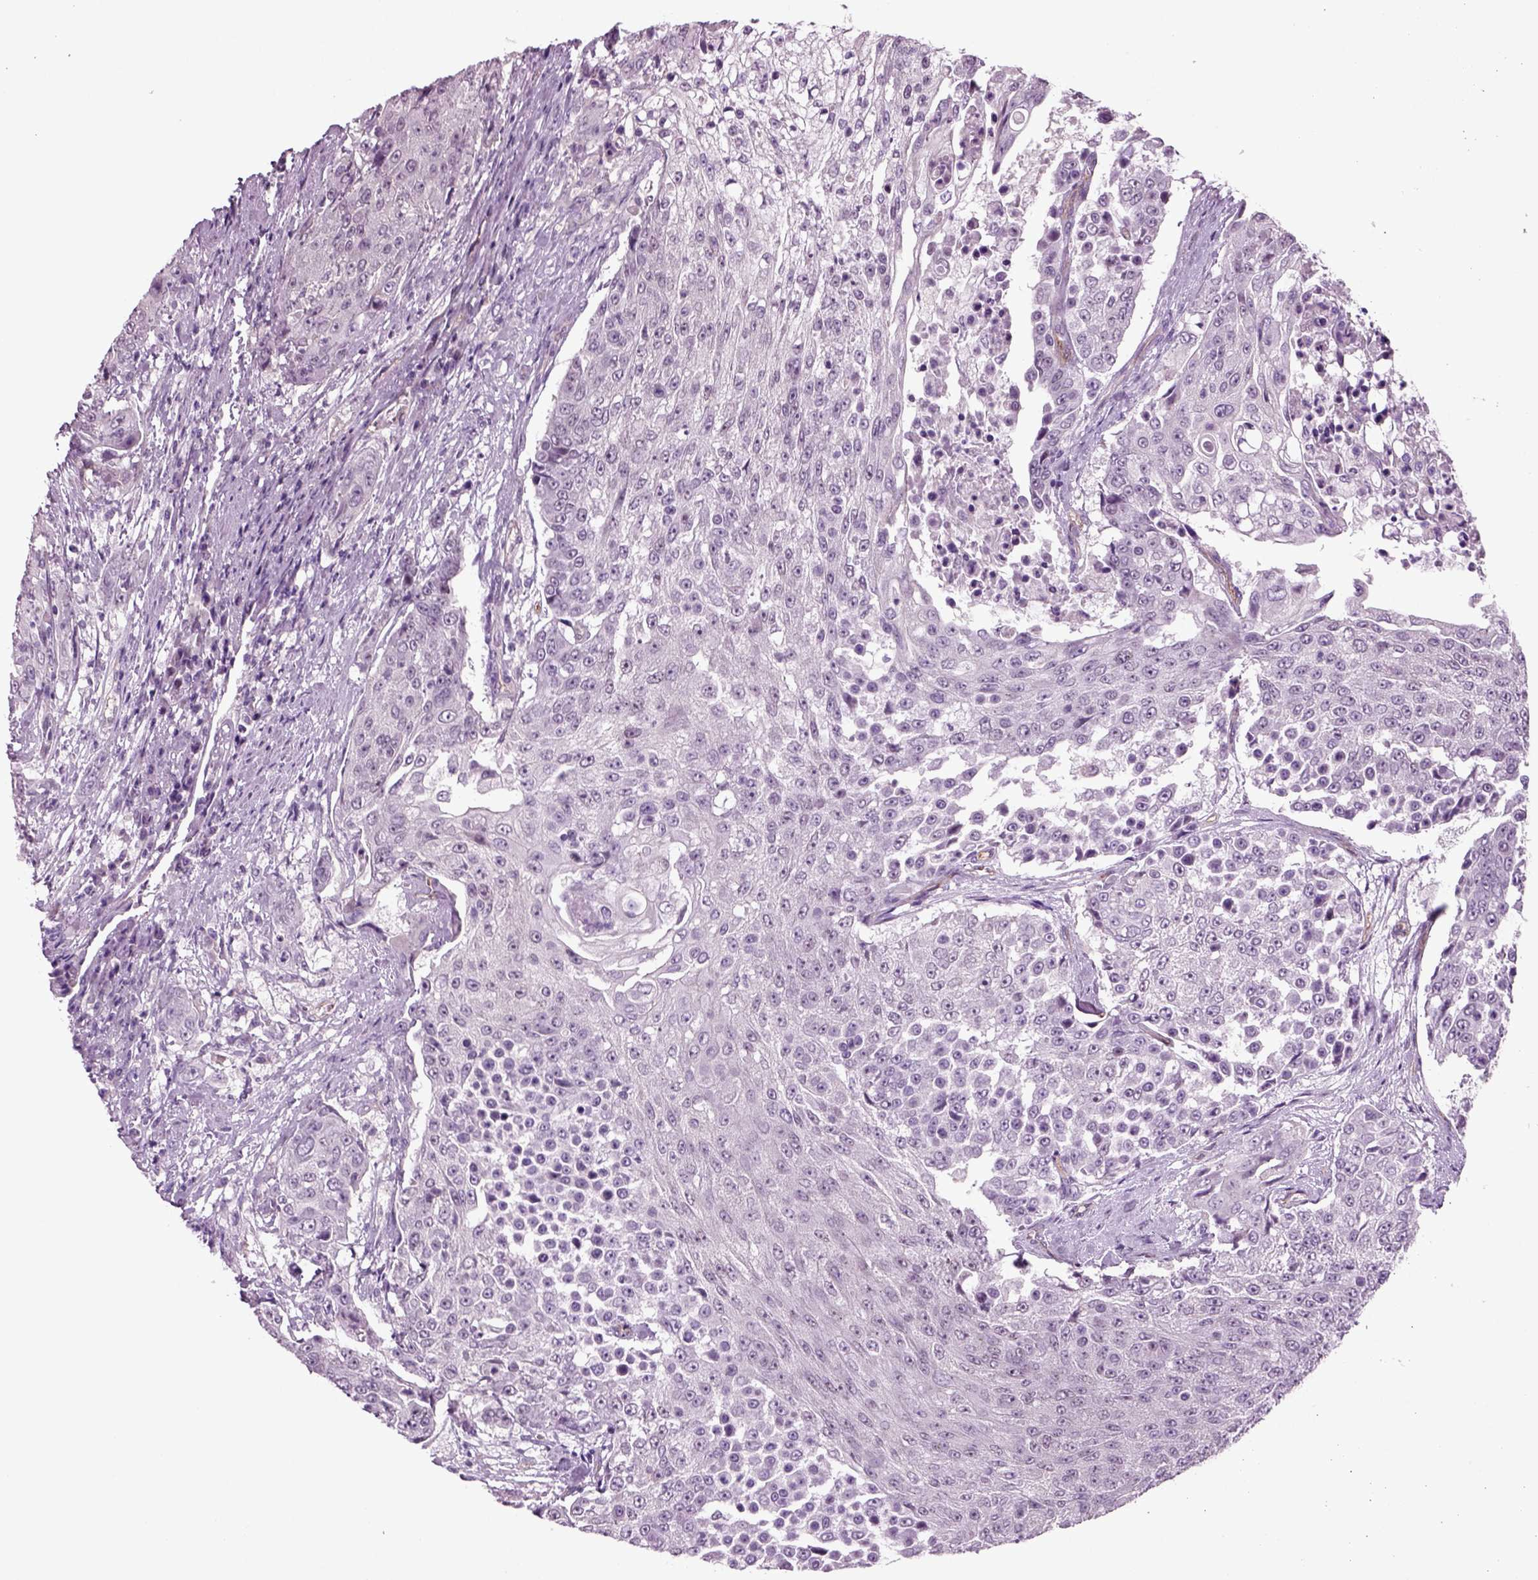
{"staining": {"intensity": "negative", "quantity": "none", "location": "none"}, "tissue": "urothelial cancer", "cell_type": "Tumor cells", "image_type": "cancer", "snomed": [{"axis": "morphology", "description": "Urothelial carcinoma, High grade"}, {"axis": "topography", "description": "Urinary bladder"}], "caption": "This is an immunohistochemistry photomicrograph of urothelial cancer. There is no expression in tumor cells.", "gene": "COL9A2", "patient": {"sex": "female", "age": 63}}